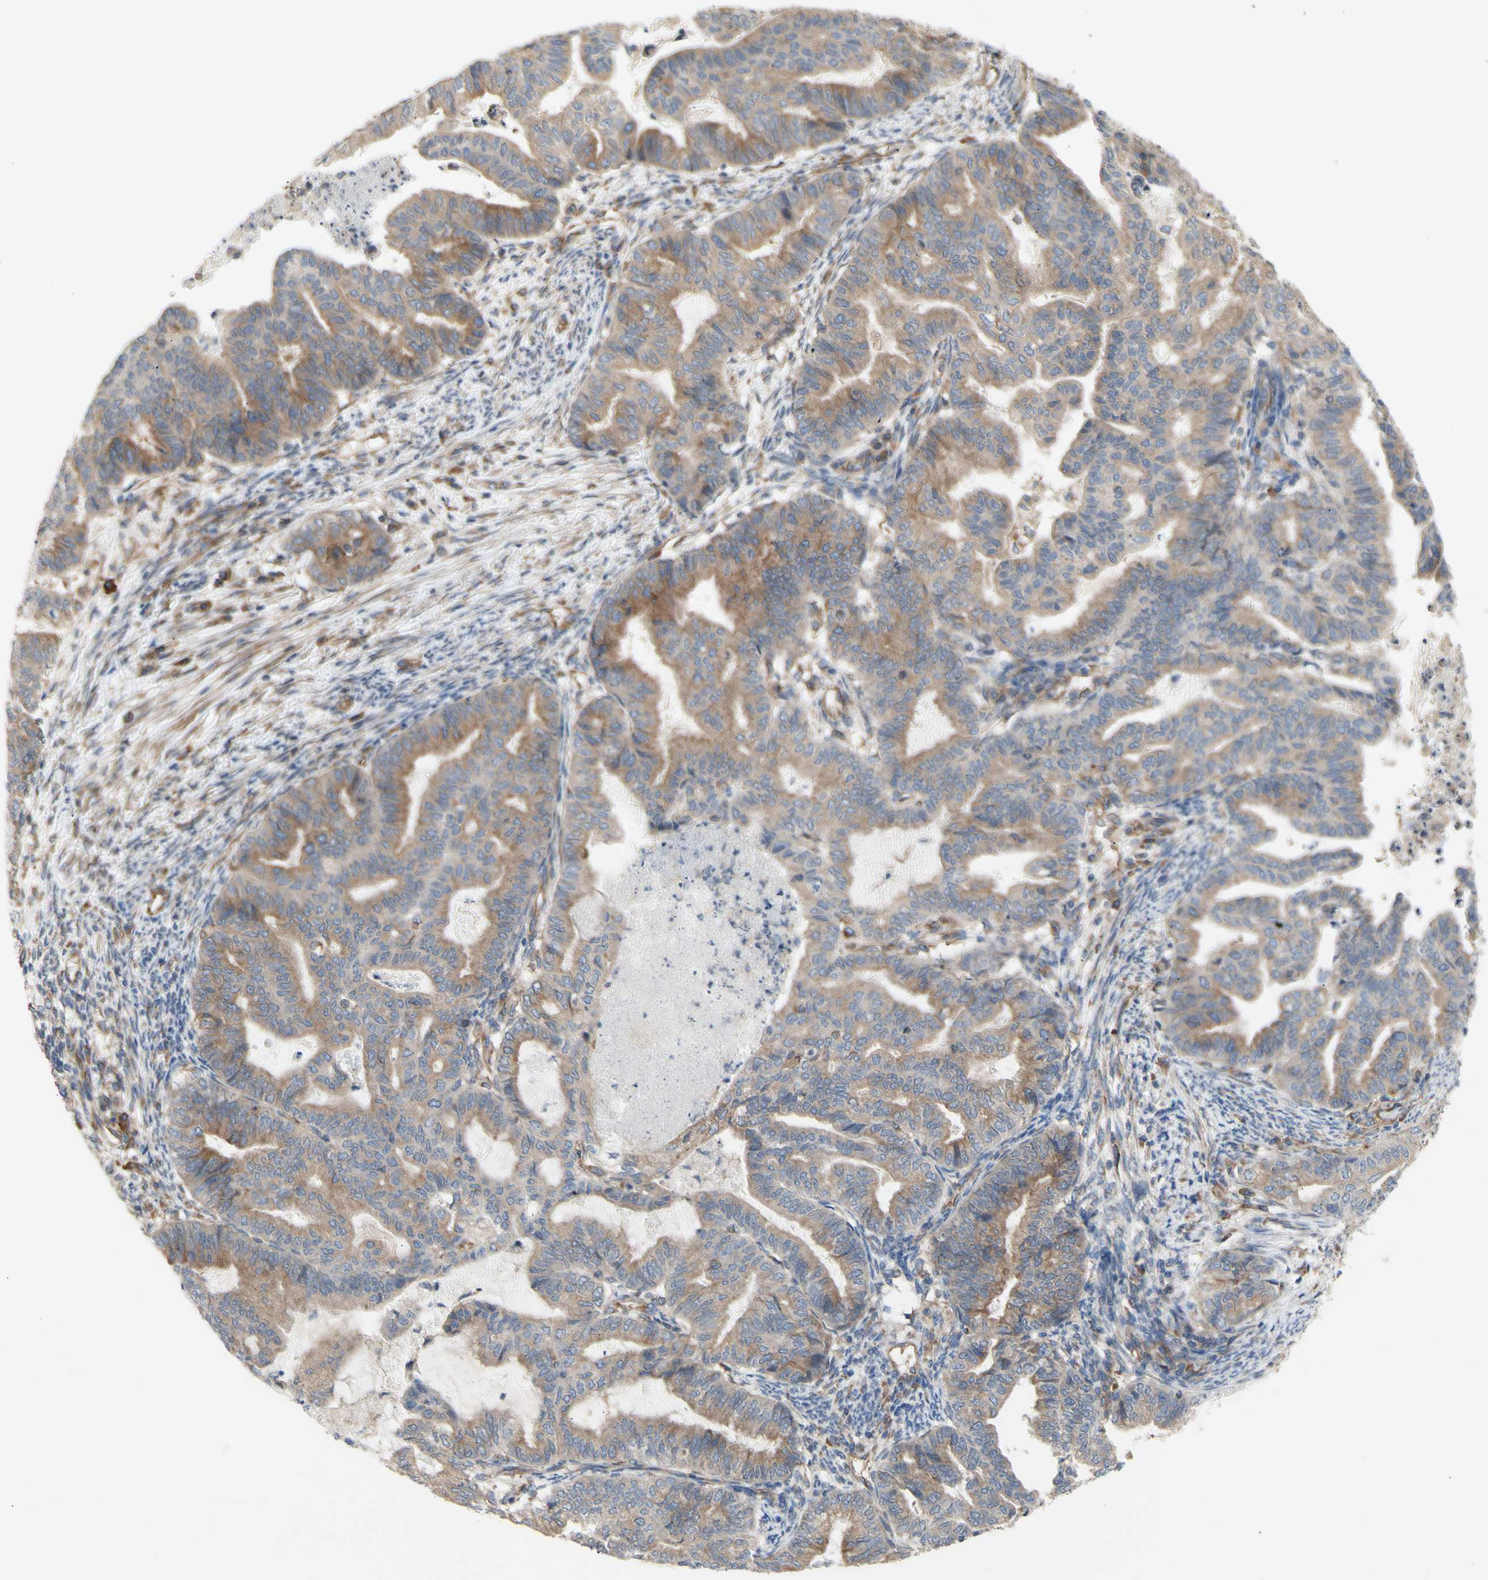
{"staining": {"intensity": "weak", "quantity": ">75%", "location": "cytoplasmic/membranous"}, "tissue": "endometrial cancer", "cell_type": "Tumor cells", "image_type": "cancer", "snomed": [{"axis": "morphology", "description": "Adenocarcinoma, NOS"}, {"axis": "topography", "description": "Endometrium"}], "caption": "High-magnification brightfield microscopy of endometrial cancer stained with DAB (3,3'-diaminobenzidine) (brown) and counterstained with hematoxylin (blue). tumor cells exhibit weak cytoplasmic/membranous staining is present in about>75% of cells.", "gene": "KLC1", "patient": {"sex": "female", "age": 79}}